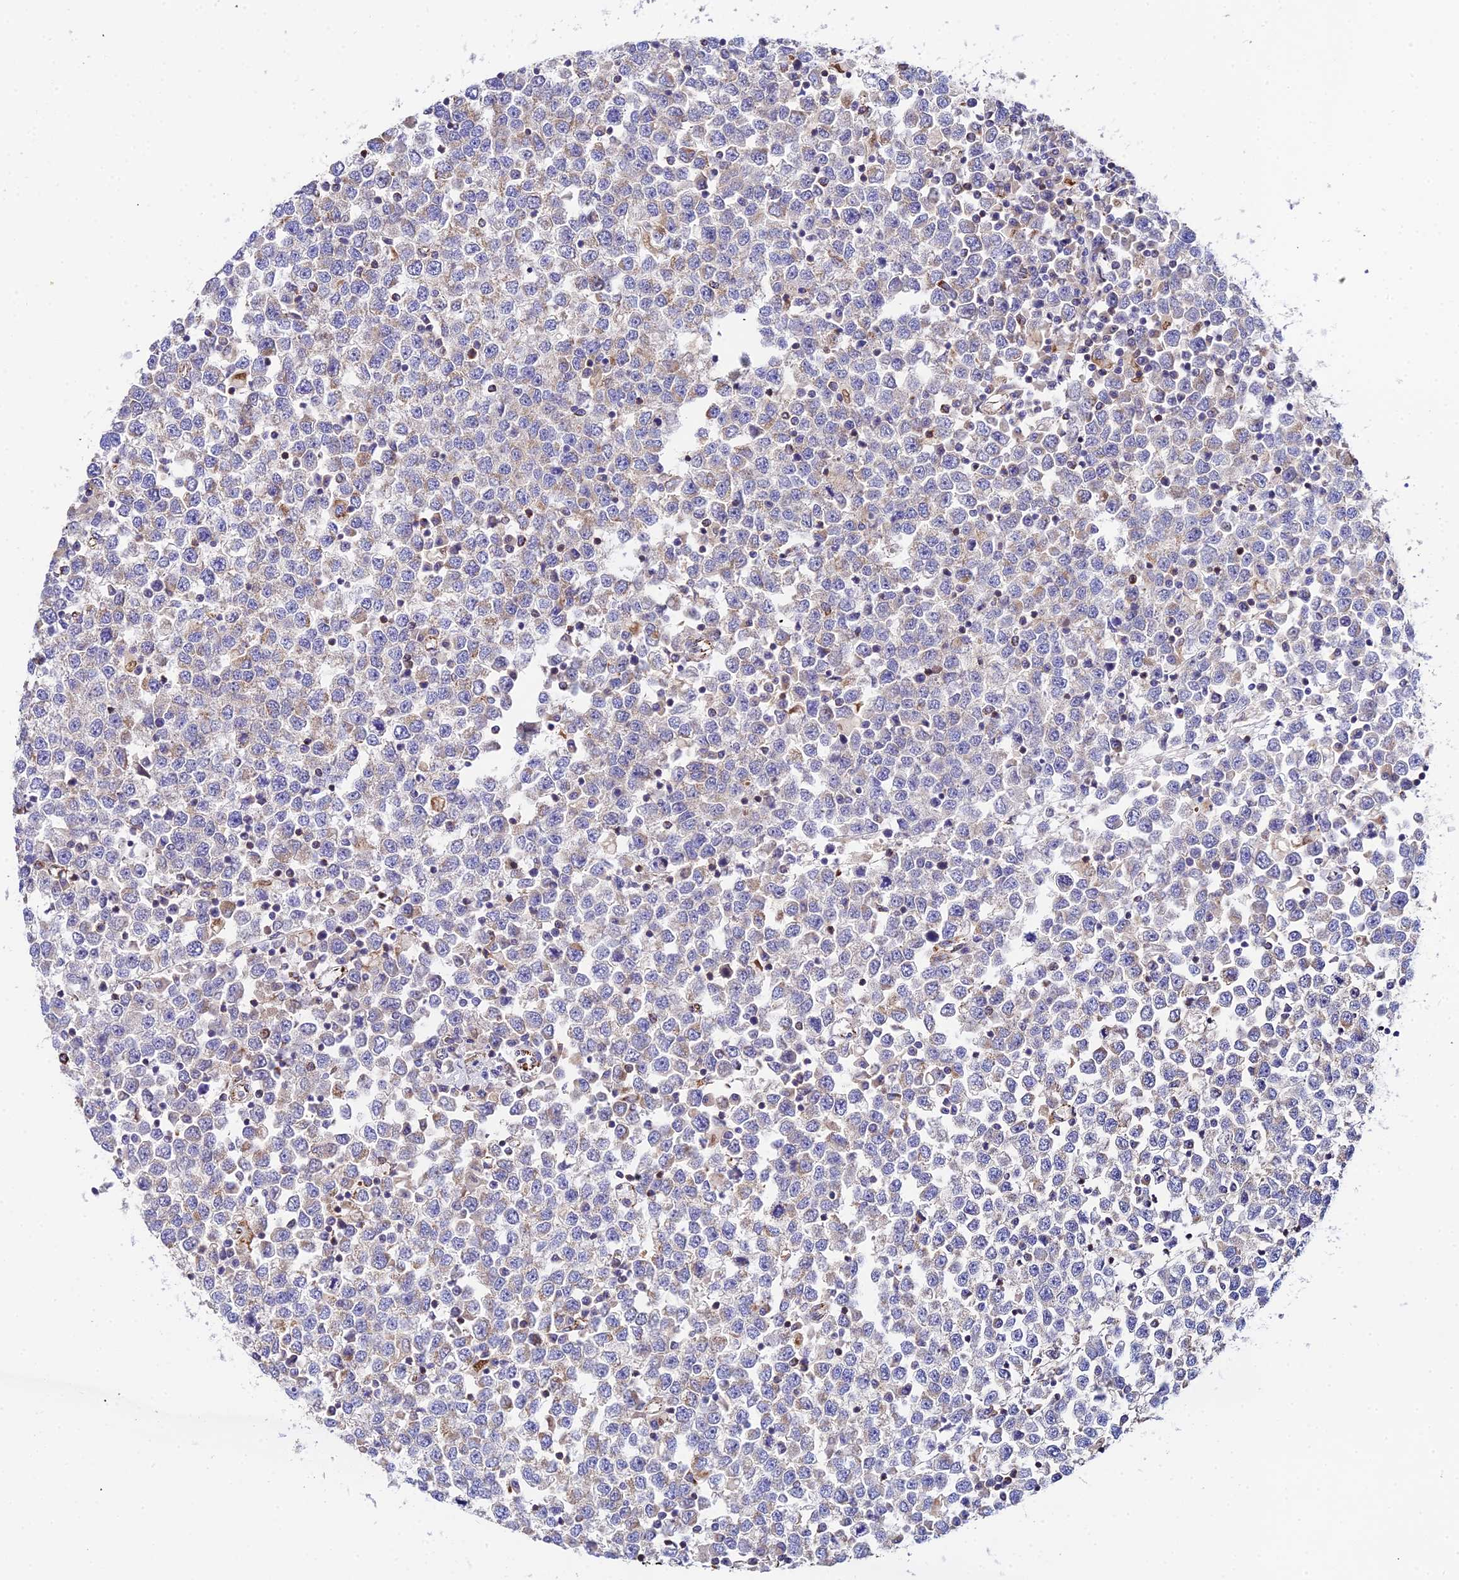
{"staining": {"intensity": "weak", "quantity": "25%-75%", "location": "cytoplasmic/membranous"}, "tissue": "testis cancer", "cell_type": "Tumor cells", "image_type": "cancer", "snomed": [{"axis": "morphology", "description": "Seminoma, NOS"}, {"axis": "topography", "description": "Testis"}], "caption": "IHC photomicrograph of testis cancer (seminoma) stained for a protein (brown), which displays low levels of weak cytoplasmic/membranous staining in approximately 25%-75% of tumor cells.", "gene": "NIPSNAP3A", "patient": {"sex": "male", "age": 65}}